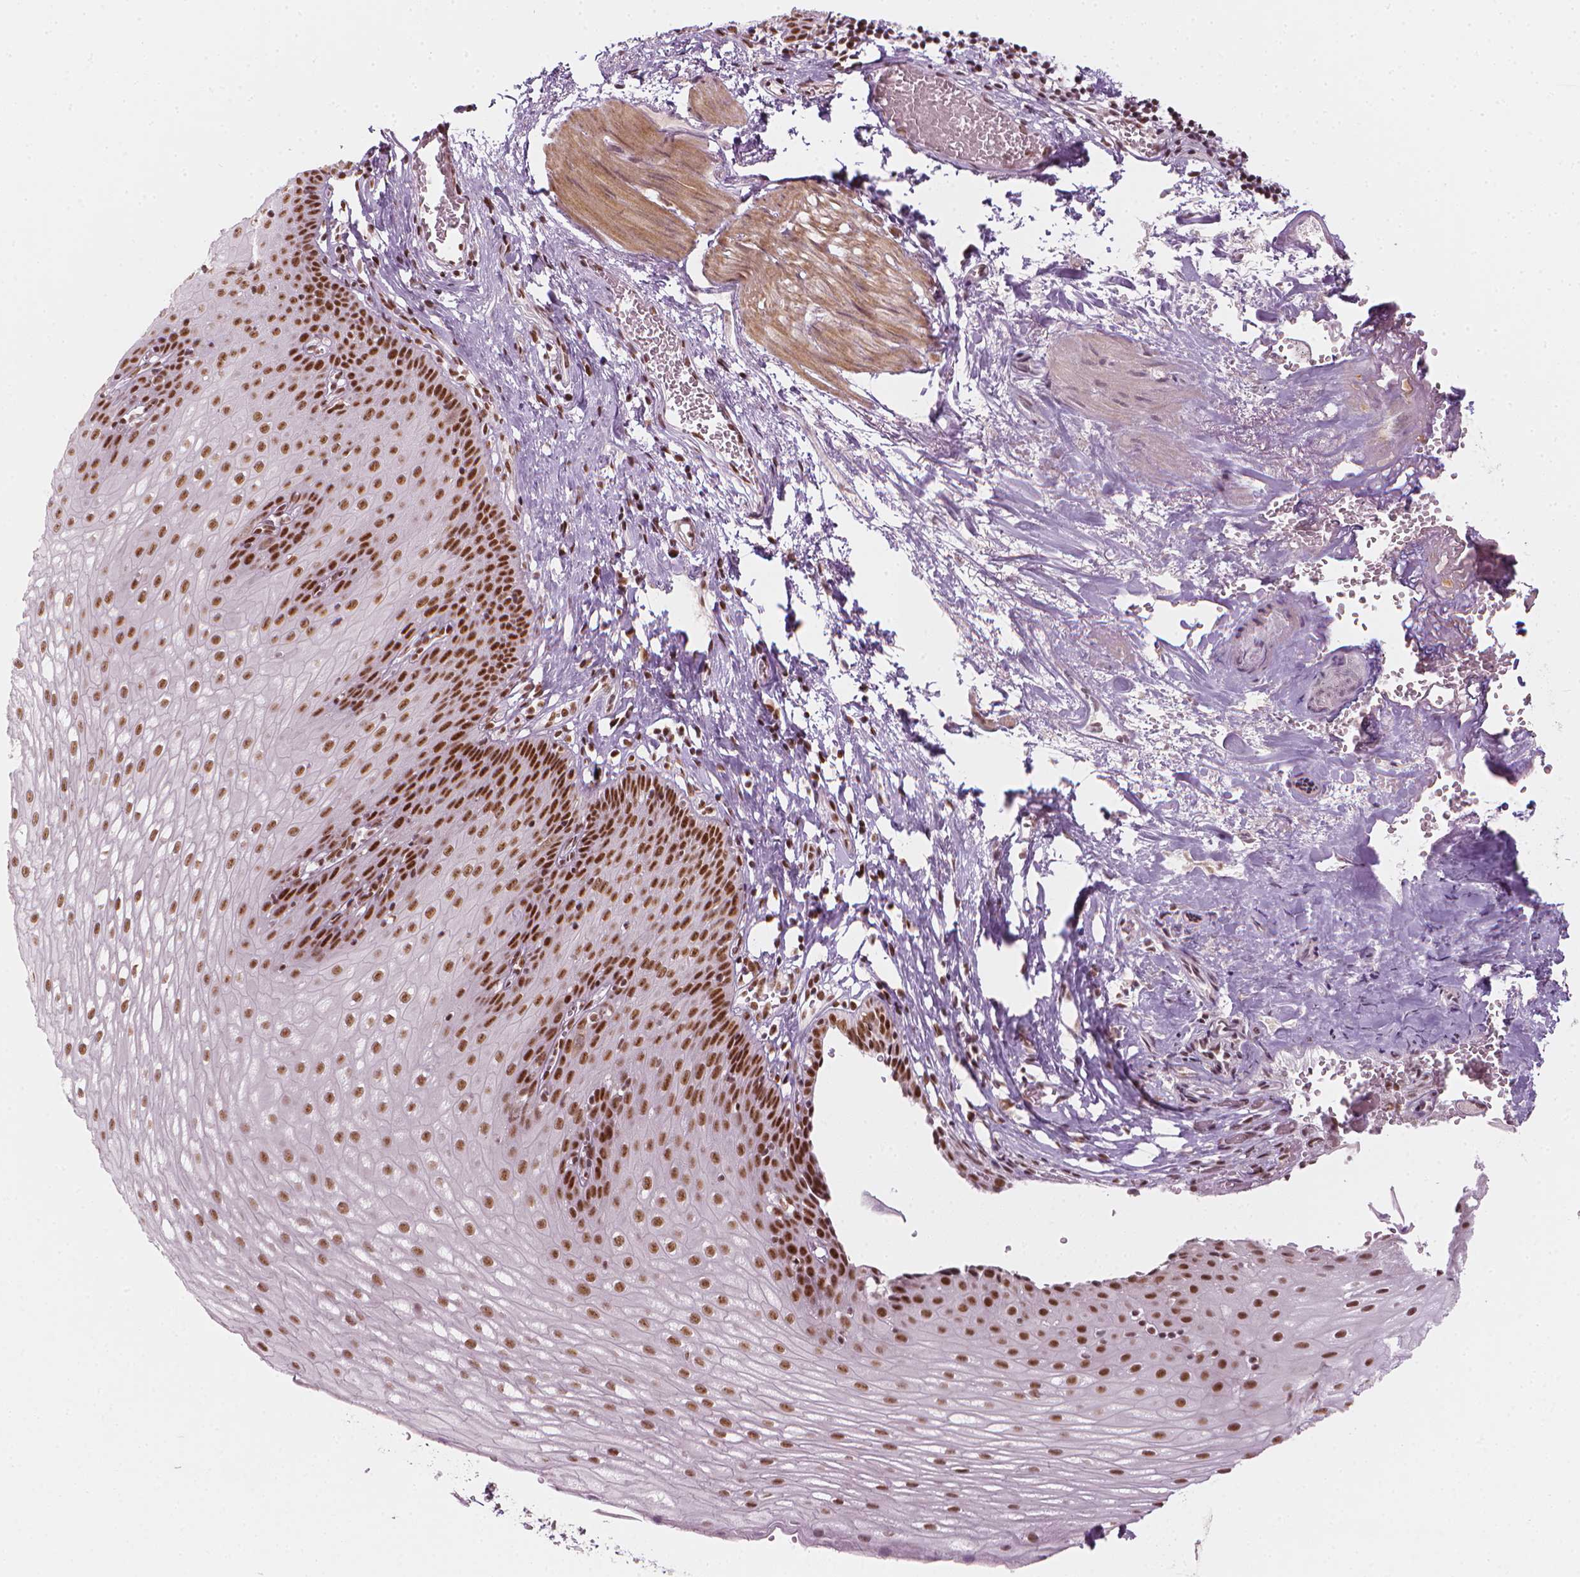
{"staining": {"intensity": "moderate", "quantity": ">75%", "location": "nuclear"}, "tissue": "esophagus", "cell_type": "Squamous epithelial cells", "image_type": "normal", "snomed": [{"axis": "morphology", "description": "Normal tissue, NOS"}, {"axis": "topography", "description": "Esophagus"}], "caption": "Squamous epithelial cells exhibit medium levels of moderate nuclear expression in approximately >75% of cells in unremarkable human esophagus.", "gene": "ELF2", "patient": {"sex": "male", "age": 72}}